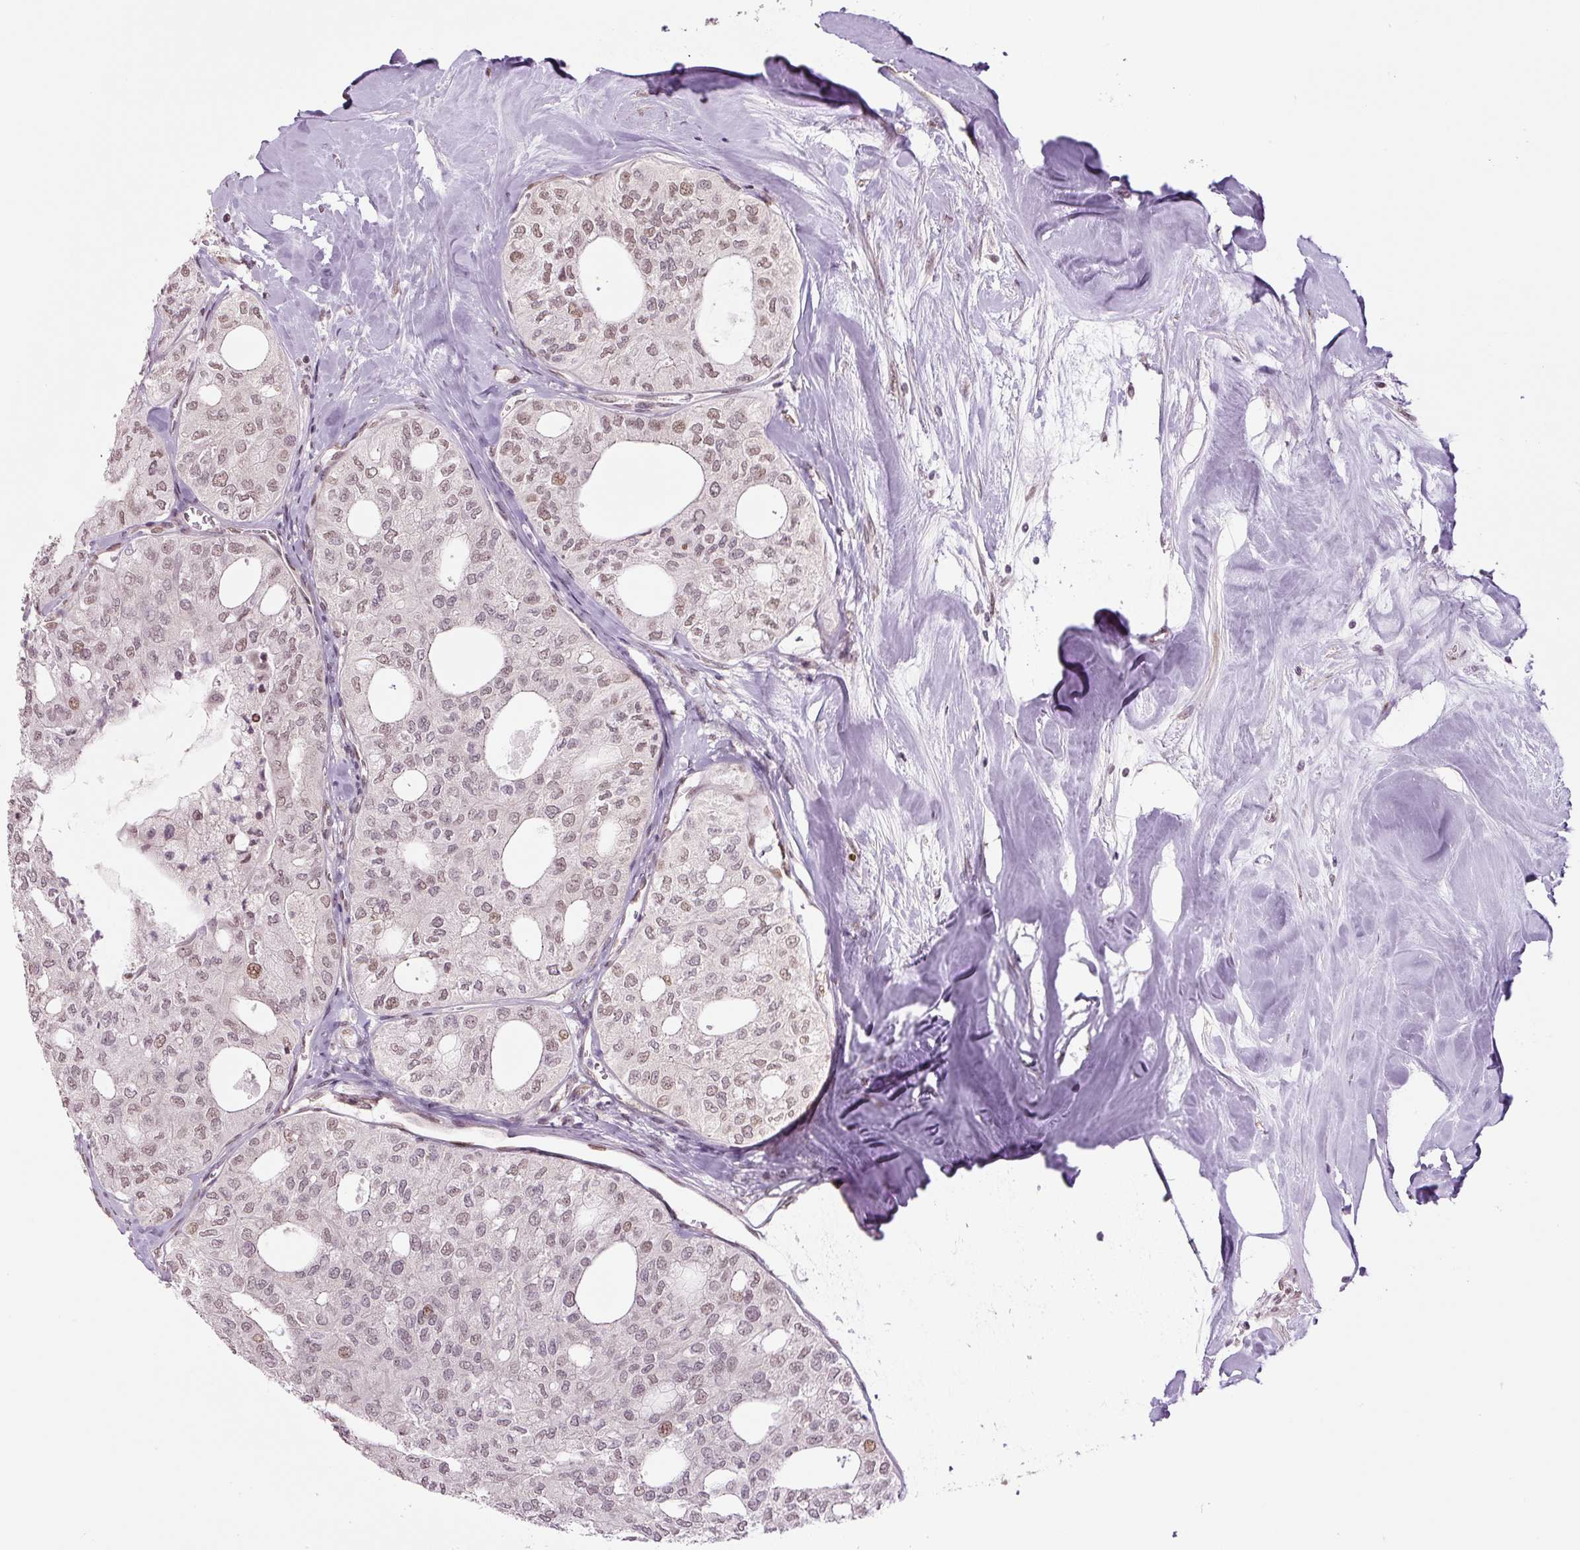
{"staining": {"intensity": "moderate", "quantity": "25%-75%", "location": "nuclear"}, "tissue": "thyroid cancer", "cell_type": "Tumor cells", "image_type": "cancer", "snomed": [{"axis": "morphology", "description": "Follicular adenoma carcinoma, NOS"}, {"axis": "topography", "description": "Thyroid gland"}], "caption": "The immunohistochemical stain labels moderate nuclear expression in tumor cells of thyroid cancer tissue. (DAB (3,3'-diaminobenzidine) IHC with brightfield microscopy, high magnification).", "gene": "TCFL5", "patient": {"sex": "male", "age": 75}}